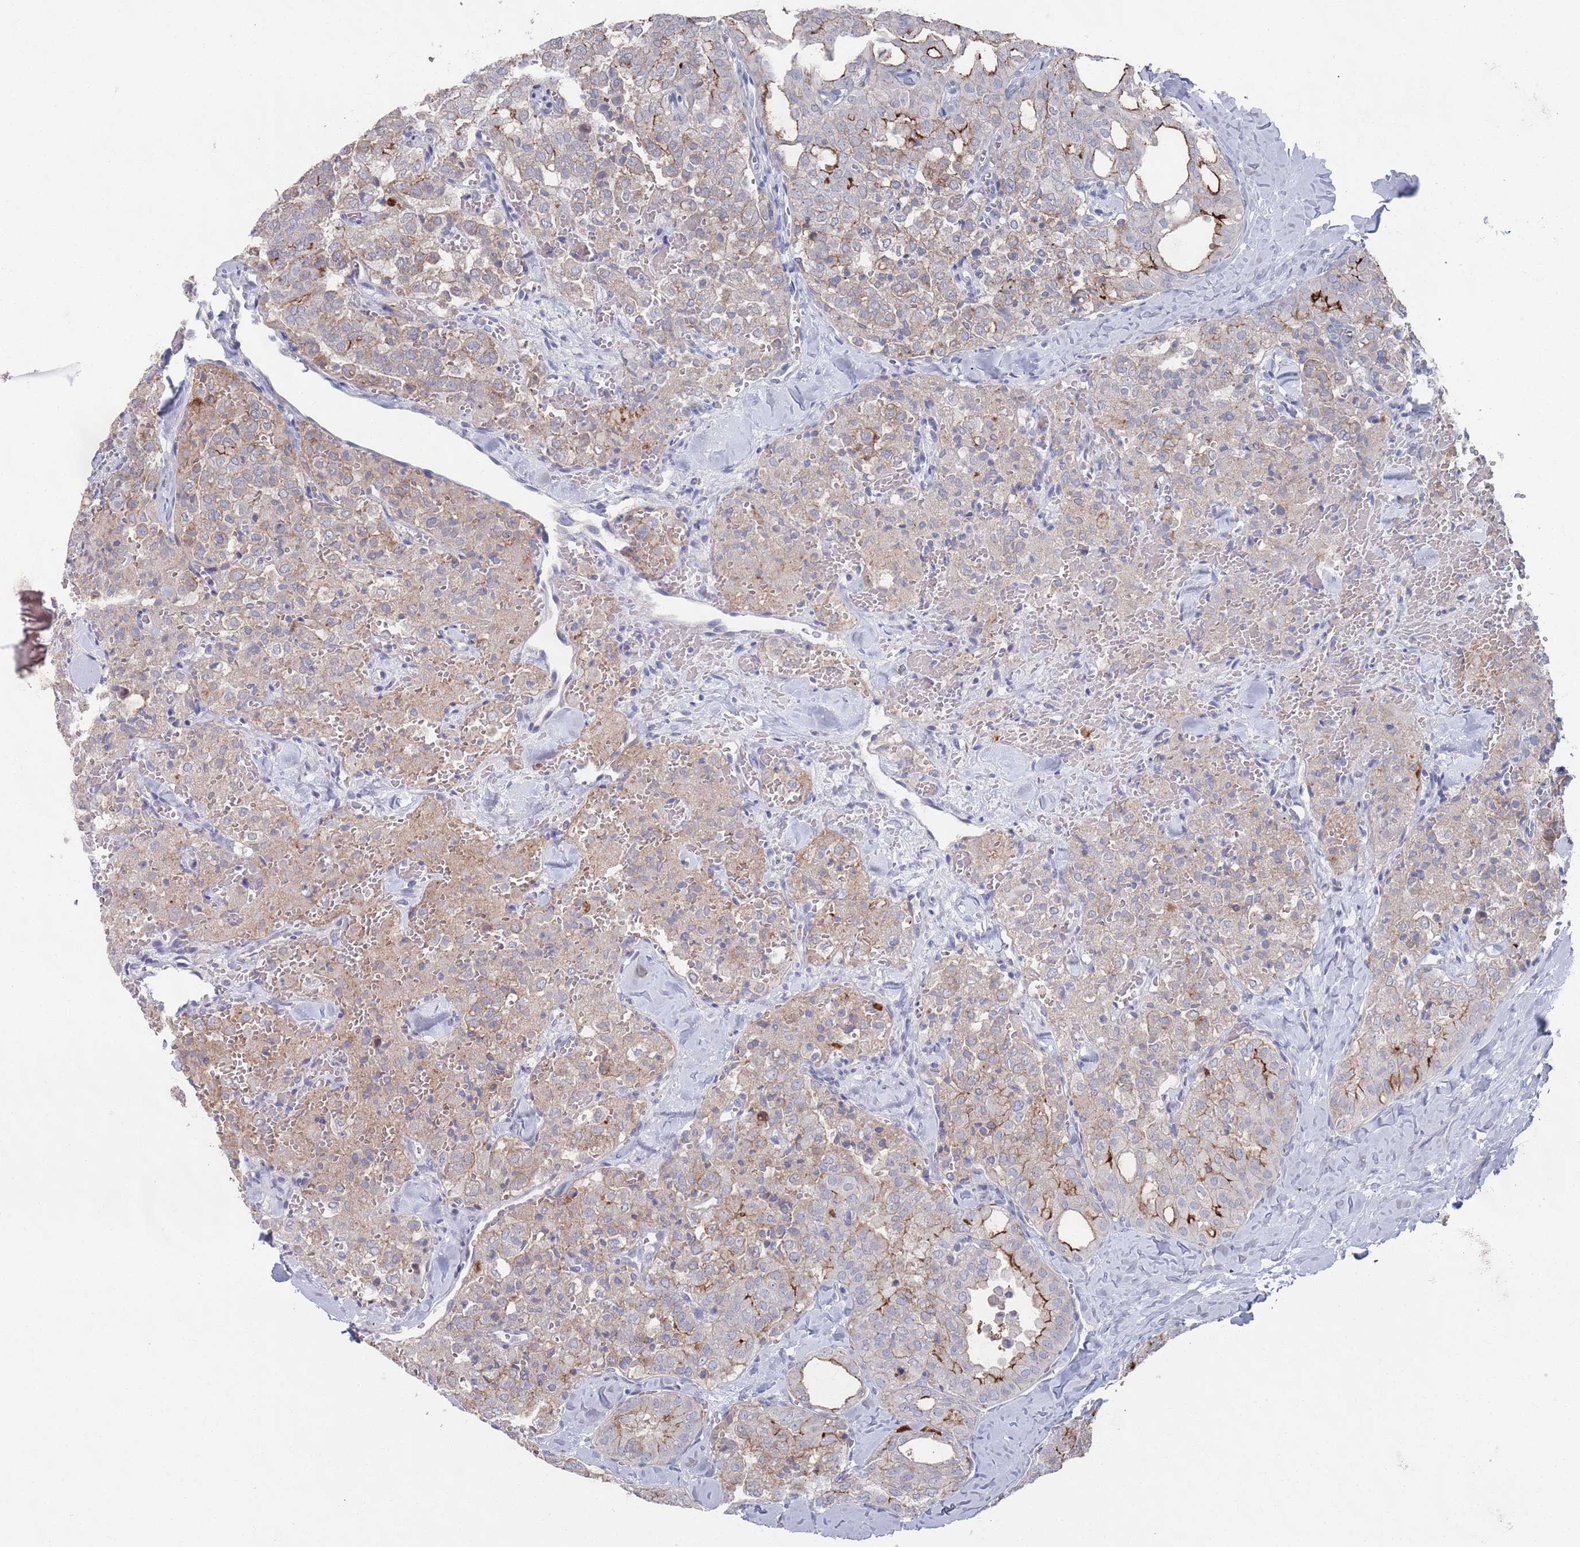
{"staining": {"intensity": "strong", "quantity": "25%-75%", "location": "cytoplasmic/membranous"}, "tissue": "thyroid cancer", "cell_type": "Tumor cells", "image_type": "cancer", "snomed": [{"axis": "morphology", "description": "Follicular adenoma carcinoma, NOS"}, {"axis": "topography", "description": "Thyroid gland"}], "caption": "Protein expression analysis of thyroid follicular adenoma carcinoma exhibits strong cytoplasmic/membranous positivity in about 25%-75% of tumor cells.", "gene": "PROM2", "patient": {"sex": "male", "age": 75}}